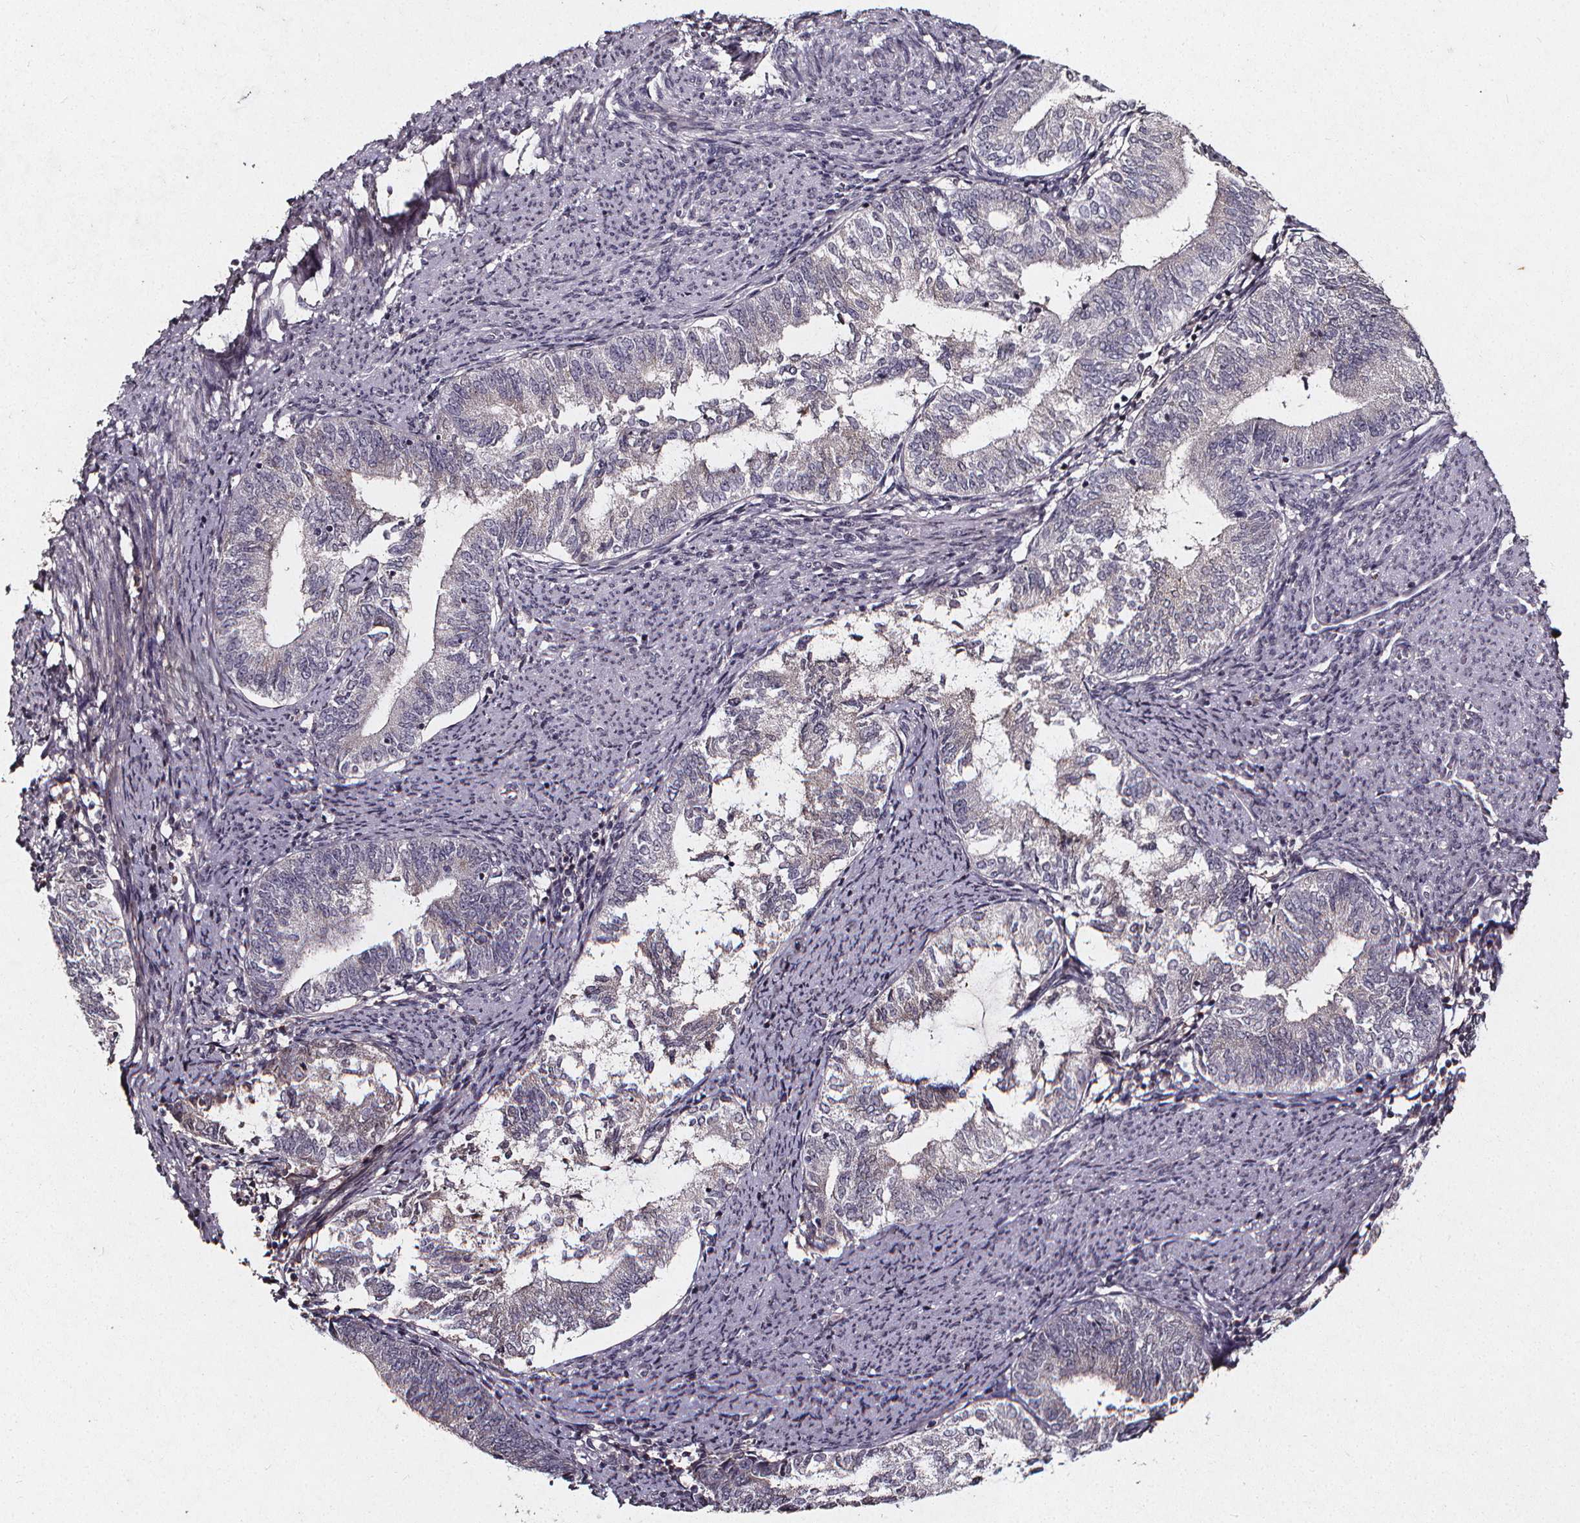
{"staining": {"intensity": "negative", "quantity": "none", "location": "none"}, "tissue": "endometrial cancer", "cell_type": "Tumor cells", "image_type": "cancer", "snomed": [{"axis": "morphology", "description": "Adenocarcinoma, NOS"}, {"axis": "topography", "description": "Endometrium"}], "caption": "Immunohistochemistry of human endometrial cancer exhibits no staining in tumor cells.", "gene": "SPAG8", "patient": {"sex": "female", "age": 65}}